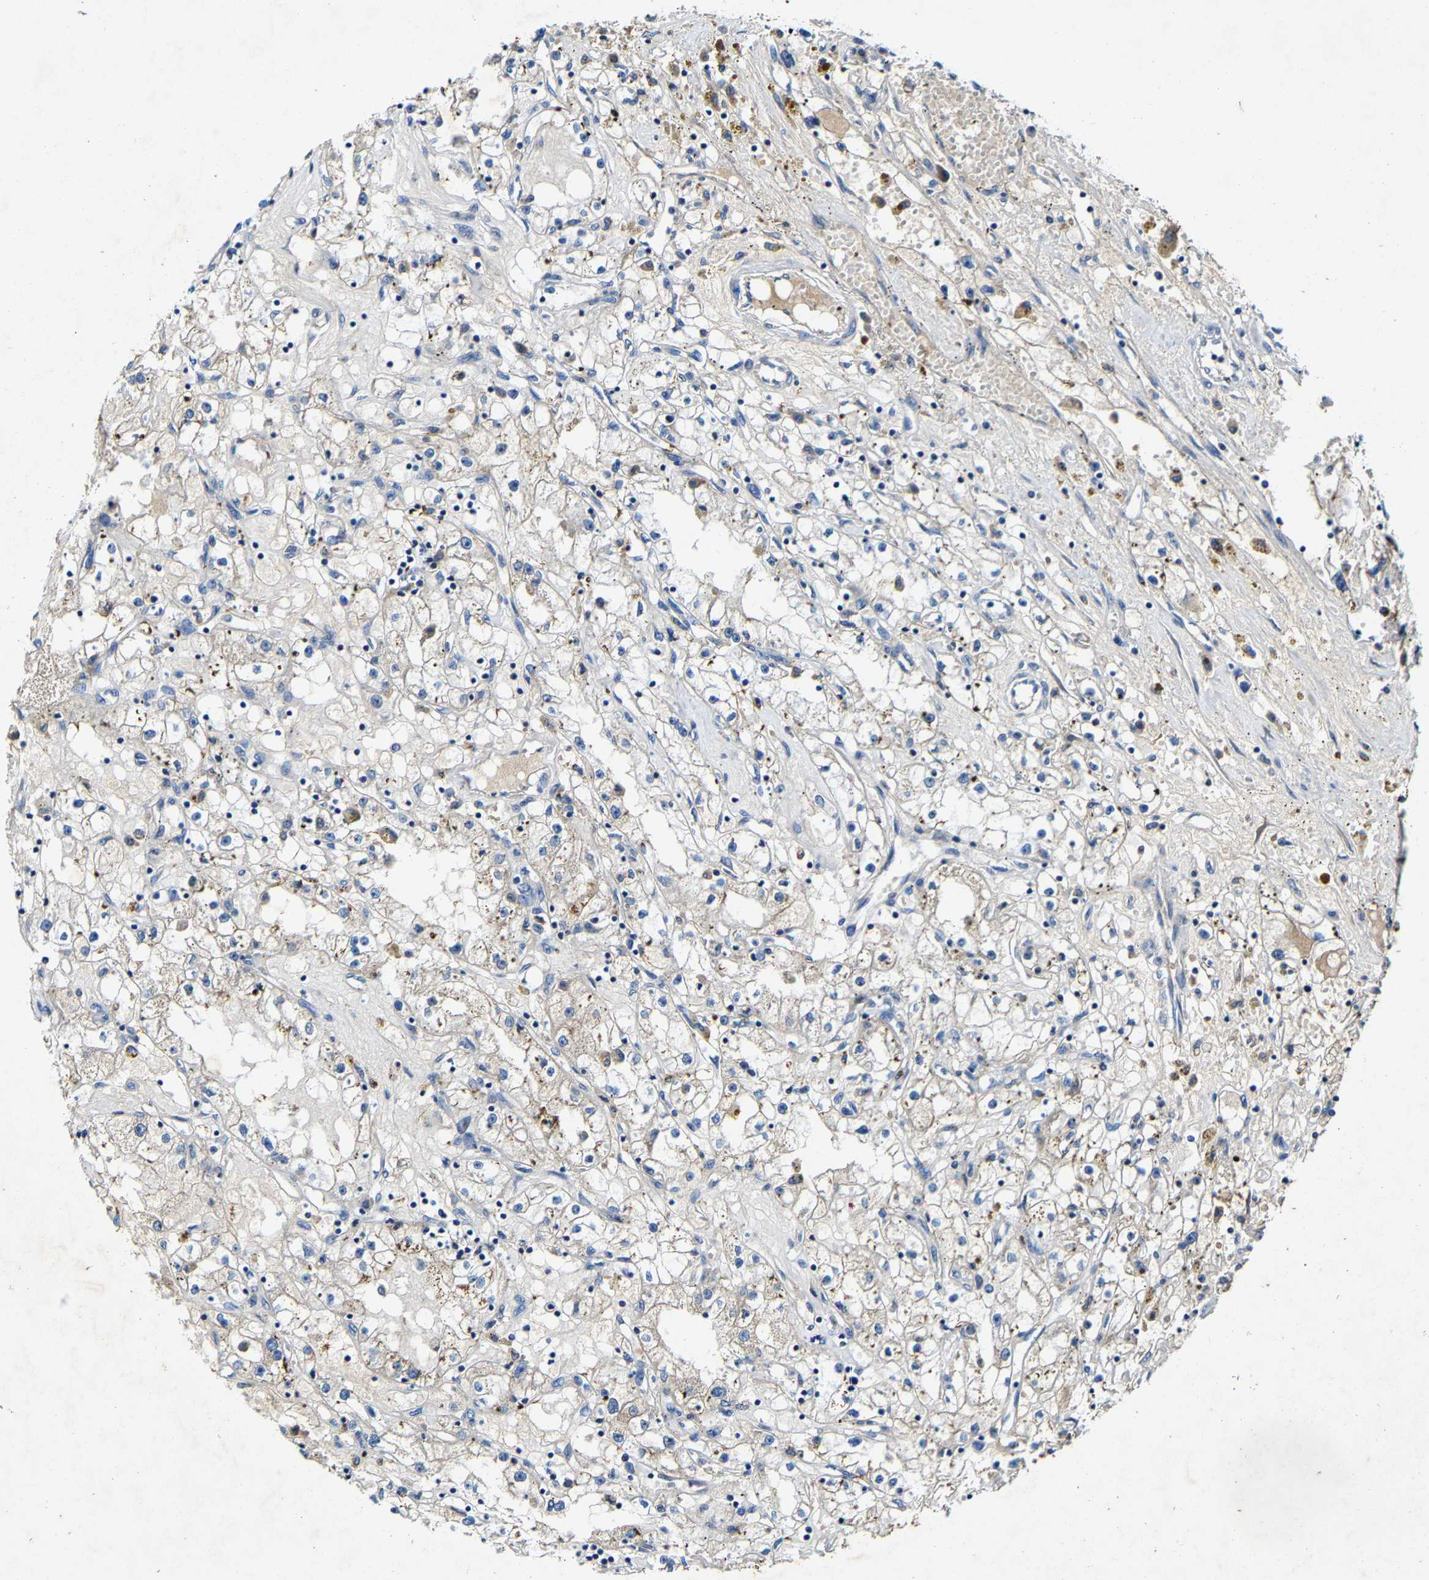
{"staining": {"intensity": "negative", "quantity": "none", "location": "none"}, "tissue": "renal cancer", "cell_type": "Tumor cells", "image_type": "cancer", "snomed": [{"axis": "morphology", "description": "Adenocarcinoma, NOS"}, {"axis": "topography", "description": "Kidney"}], "caption": "Tumor cells are negative for protein expression in human adenocarcinoma (renal).", "gene": "SLC25A25", "patient": {"sex": "male", "age": 56}}